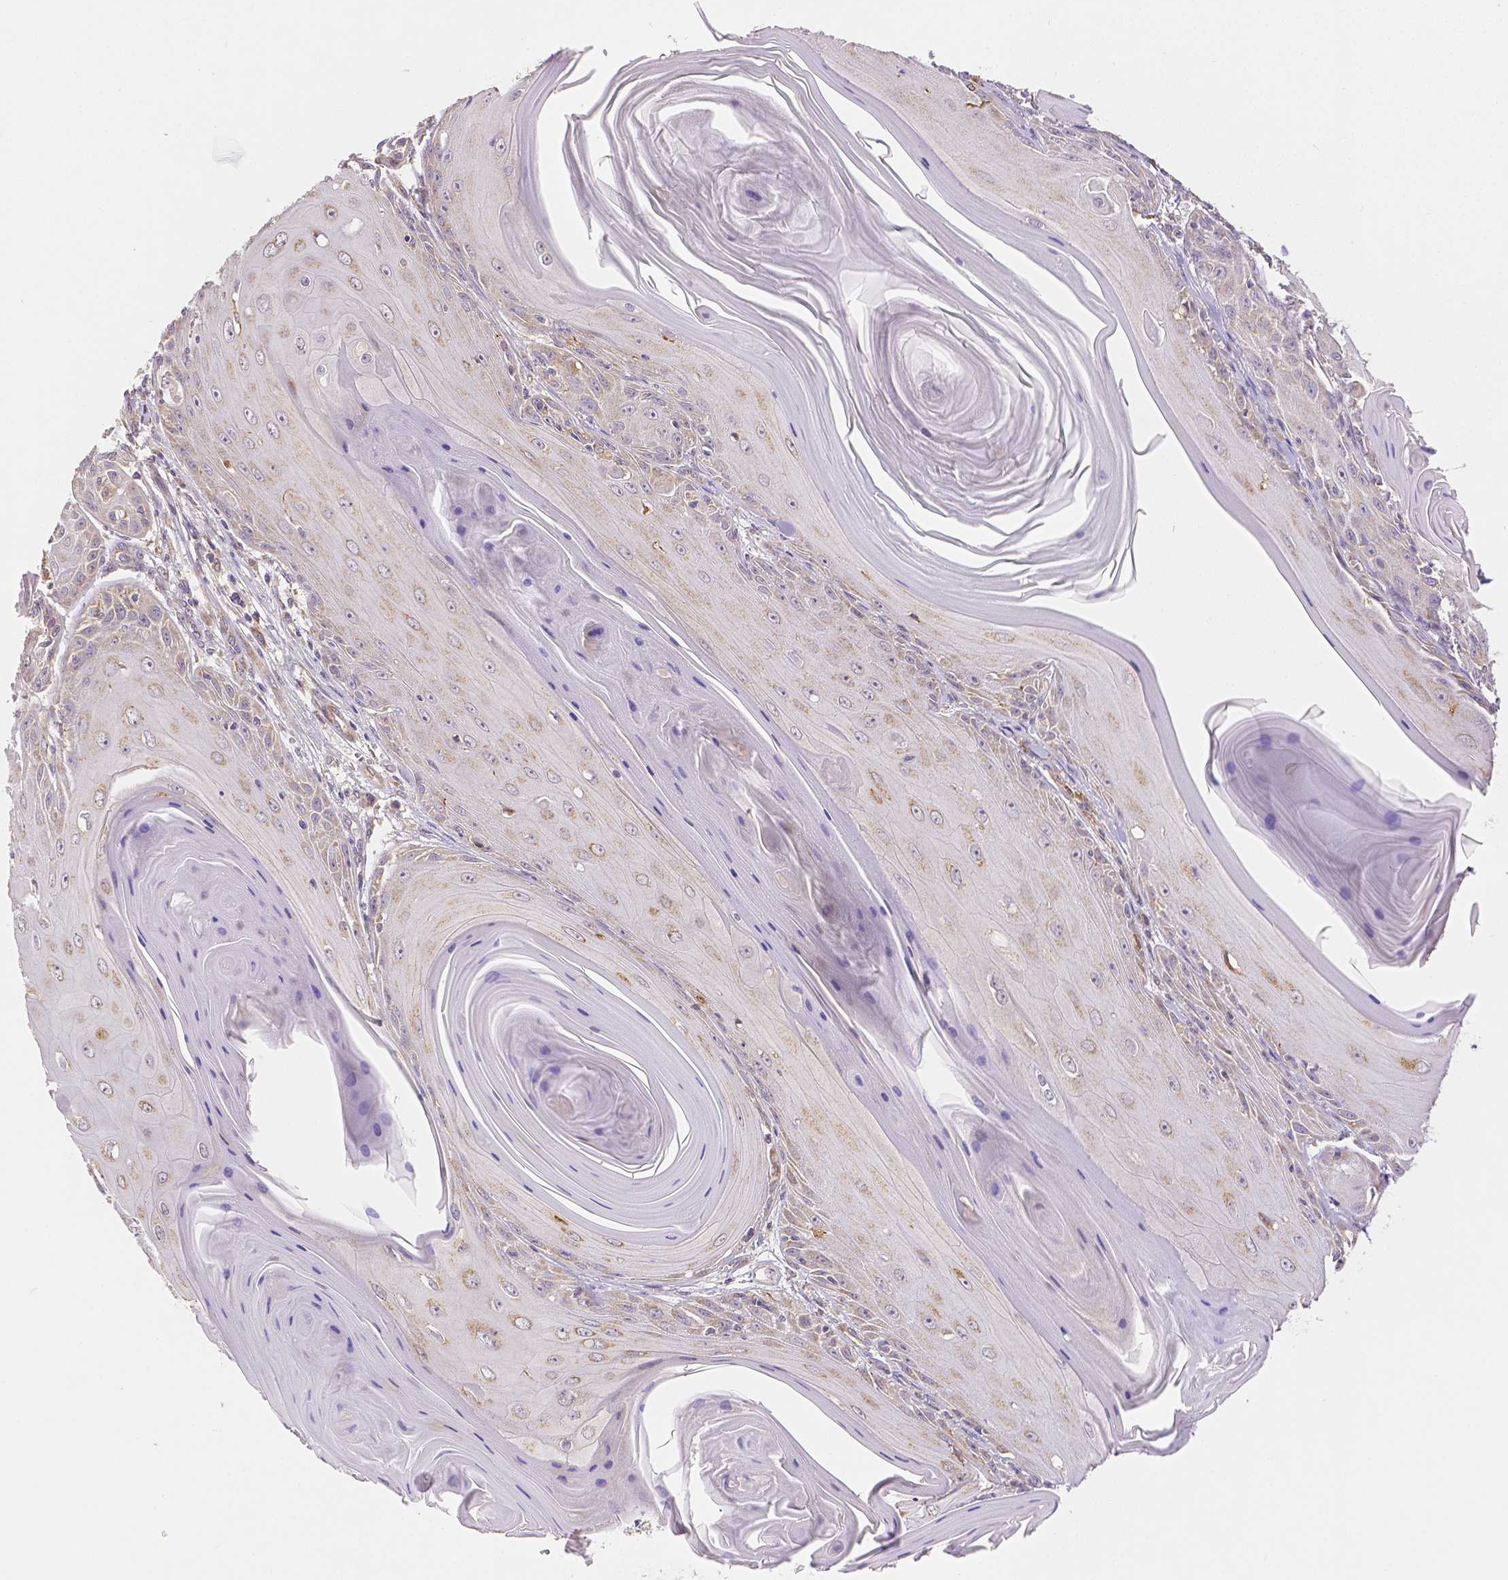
{"staining": {"intensity": "weak", "quantity": "<25%", "location": "cytoplasmic/membranous,nuclear"}, "tissue": "skin cancer", "cell_type": "Tumor cells", "image_type": "cancer", "snomed": [{"axis": "morphology", "description": "Squamous cell carcinoma, NOS"}, {"axis": "topography", "description": "Skin"}, {"axis": "topography", "description": "Vulva"}], "caption": "Tumor cells are negative for protein expression in human skin cancer. Brightfield microscopy of IHC stained with DAB (3,3'-diaminobenzidine) (brown) and hematoxylin (blue), captured at high magnification.", "gene": "RHOT1", "patient": {"sex": "female", "age": 85}}